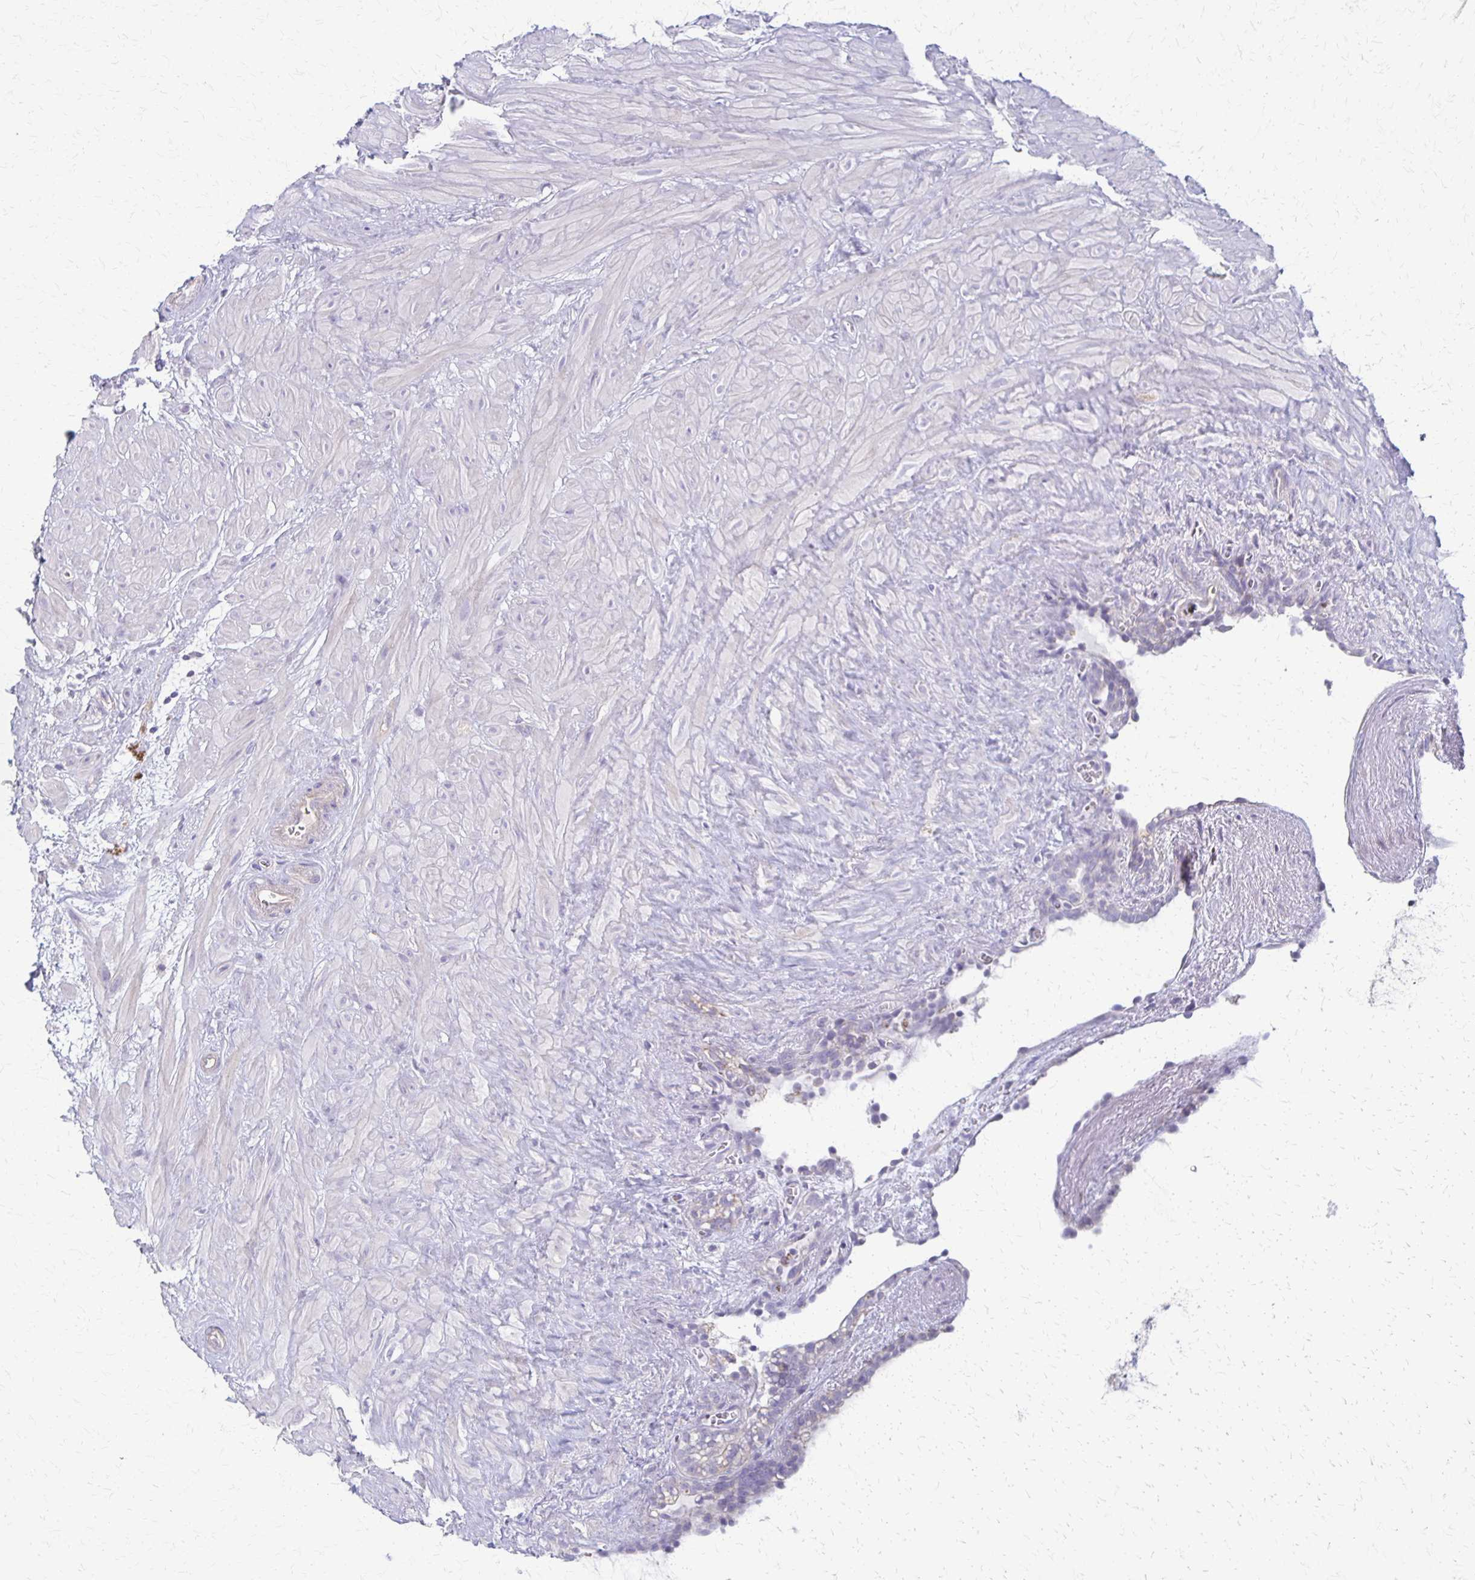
{"staining": {"intensity": "negative", "quantity": "none", "location": "none"}, "tissue": "seminal vesicle", "cell_type": "Glandular cells", "image_type": "normal", "snomed": [{"axis": "morphology", "description": "Normal tissue, NOS"}, {"axis": "topography", "description": "Seminal veicle"}], "caption": "Human seminal vesicle stained for a protein using immunohistochemistry (IHC) reveals no positivity in glandular cells.", "gene": "RHOC", "patient": {"sex": "male", "age": 76}}